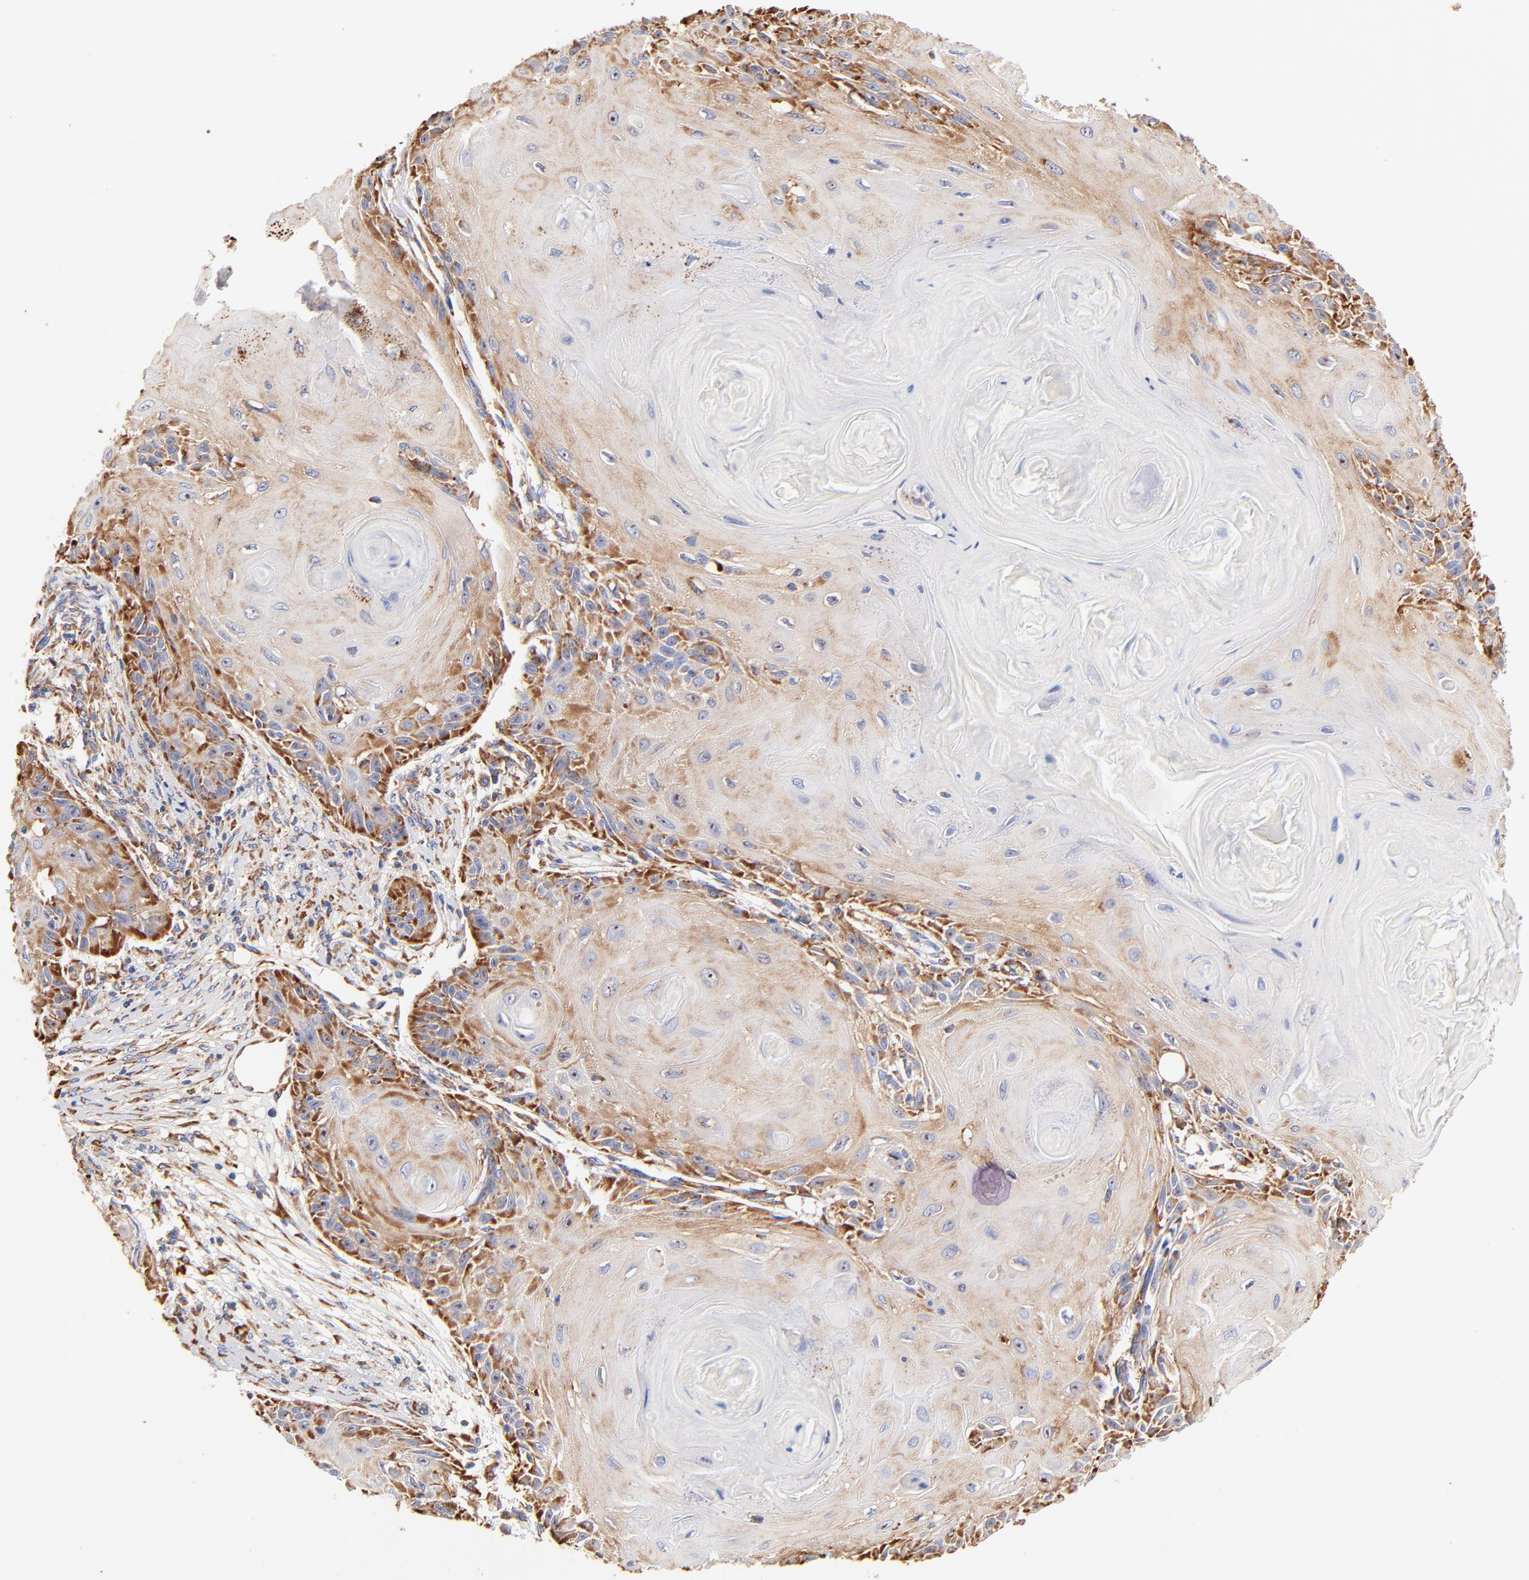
{"staining": {"intensity": "moderate", "quantity": ">75%", "location": "cytoplasmic/membranous"}, "tissue": "skin cancer", "cell_type": "Tumor cells", "image_type": "cancer", "snomed": [{"axis": "morphology", "description": "Squamous cell carcinoma, NOS"}, {"axis": "topography", "description": "Skin"}], "caption": "Tumor cells display moderate cytoplasmic/membranous expression in about >75% of cells in squamous cell carcinoma (skin). Nuclei are stained in blue.", "gene": "RPL27", "patient": {"sex": "female", "age": 88}}